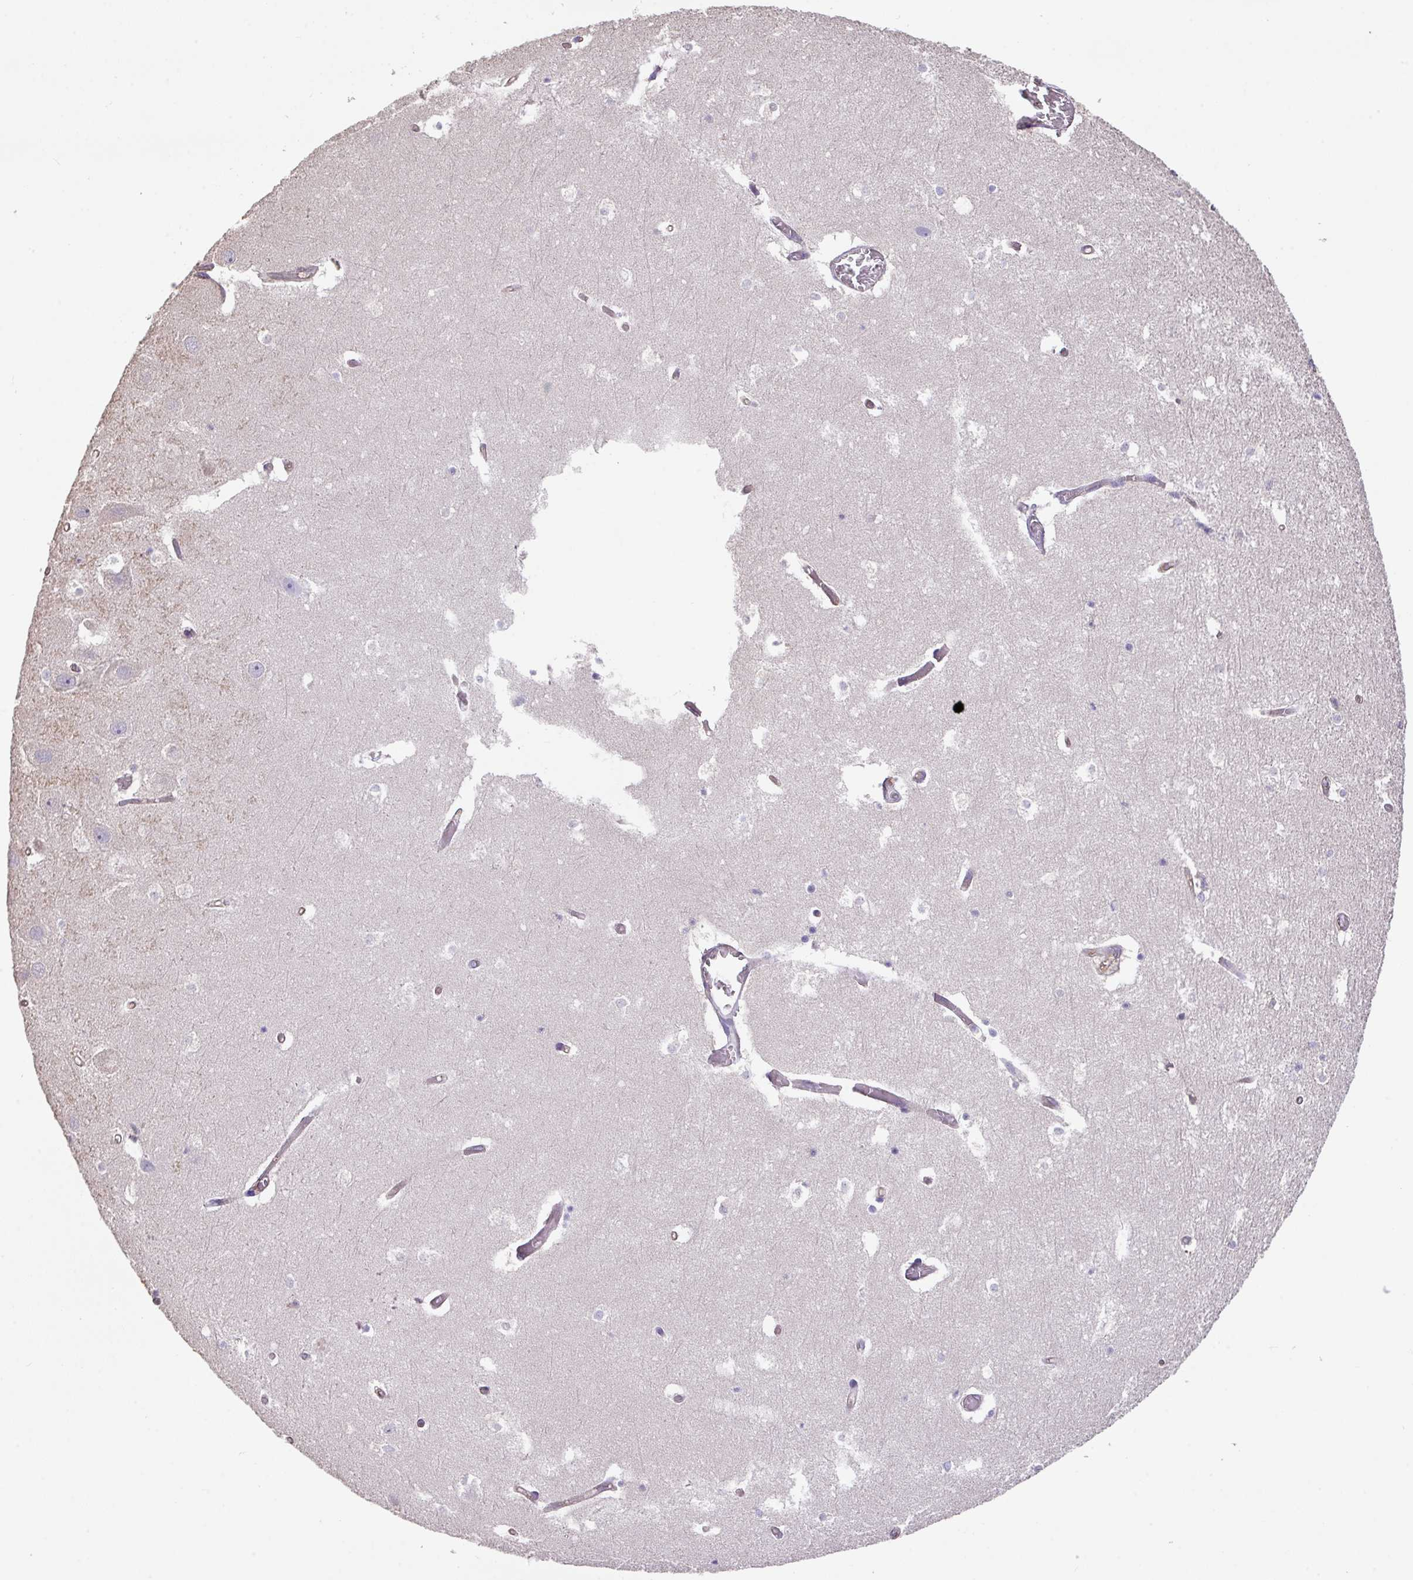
{"staining": {"intensity": "negative", "quantity": "none", "location": "none"}, "tissue": "hippocampus", "cell_type": "Glial cells", "image_type": "normal", "snomed": [{"axis": "morphology", "description": "Normal tissue, NOS"}, {"axis": "topography", "description": "Hippocampus"}], "caption": "The photomicrograph demonstrates no significant positivity in glial cells of hippocampus. (Brightfield microscopy of DAB IHC at high magnification).", "gene": "CALML4", "patient": {"sex": "female", "age": 52}}